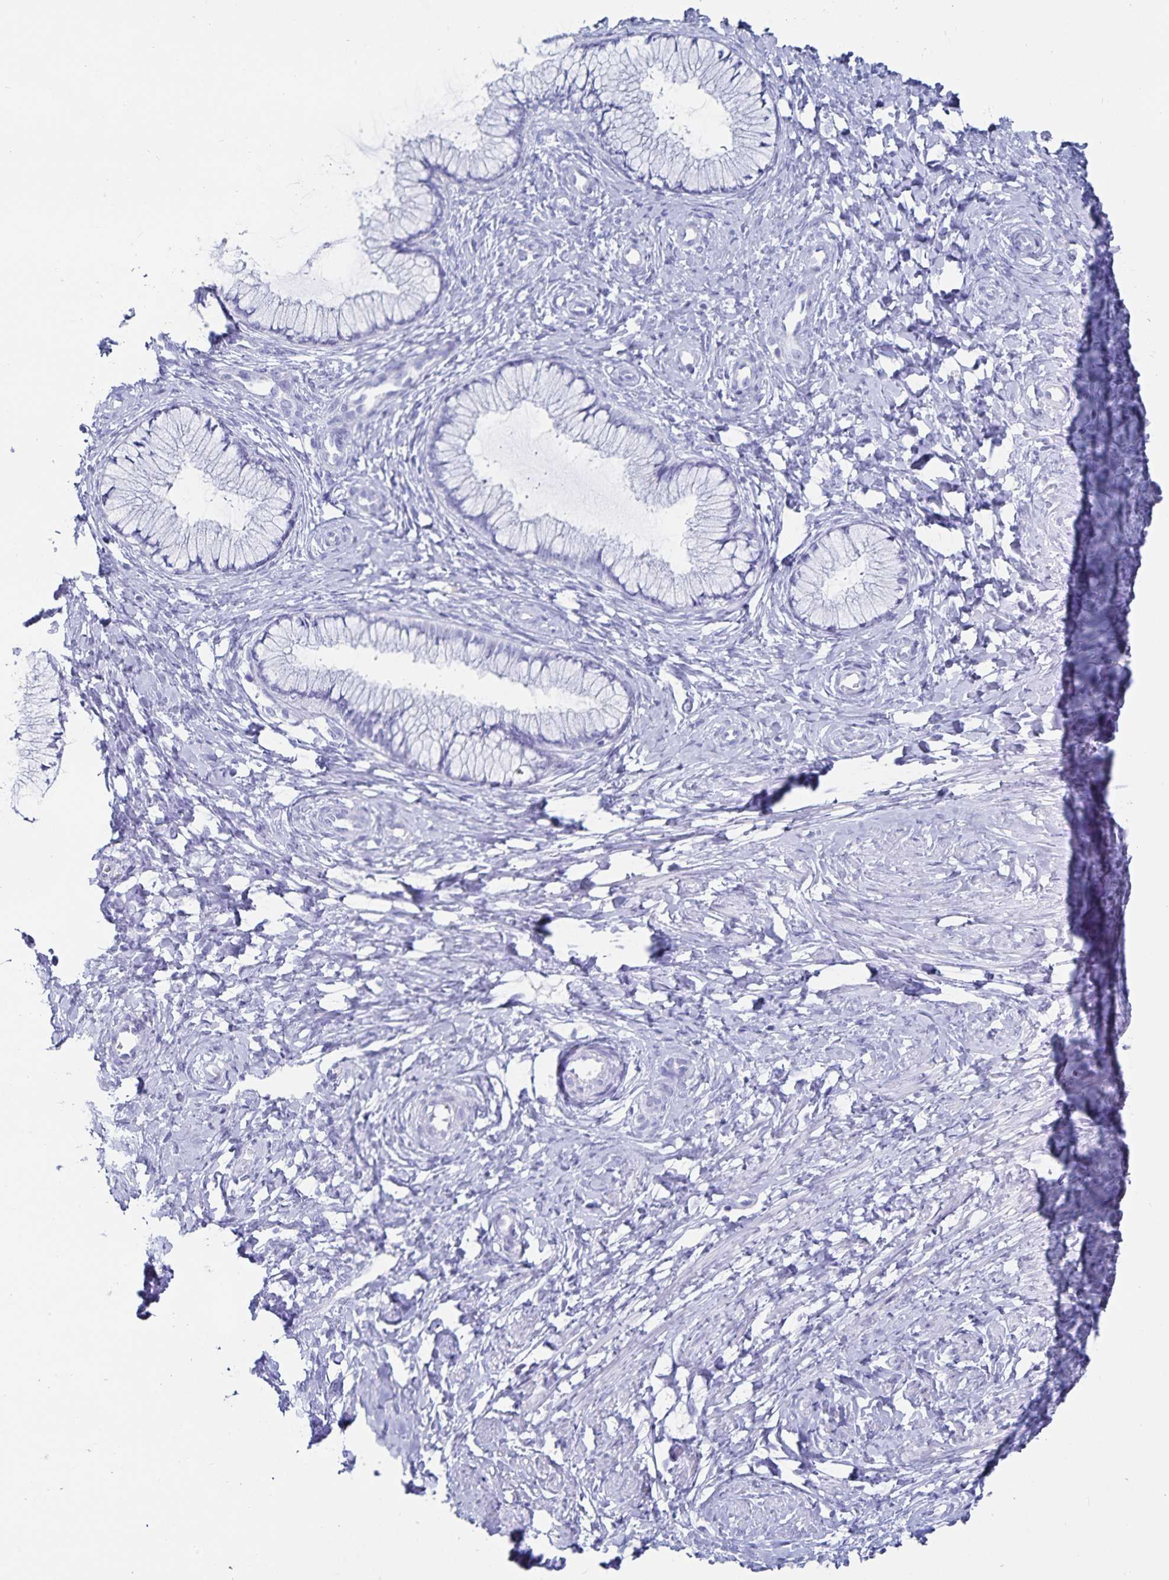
{"staining": {"intensity": "negative", "quantity": "none", "location": "none"}, "tissue": "cervix", "cell_type": "Glandular cells", "image_type": "normal", "snomed": [{"axis": "morphology", "description": "Normal tissue, NOS"}, {"axis": "topography", "description": "Cervix"}], "caption": "This is an IHC photomicrograph of benign human cervix. There is no positivity in glandular cells.", "gene": "C19orf73", "patient": {"sex": "female", "age": 37}}